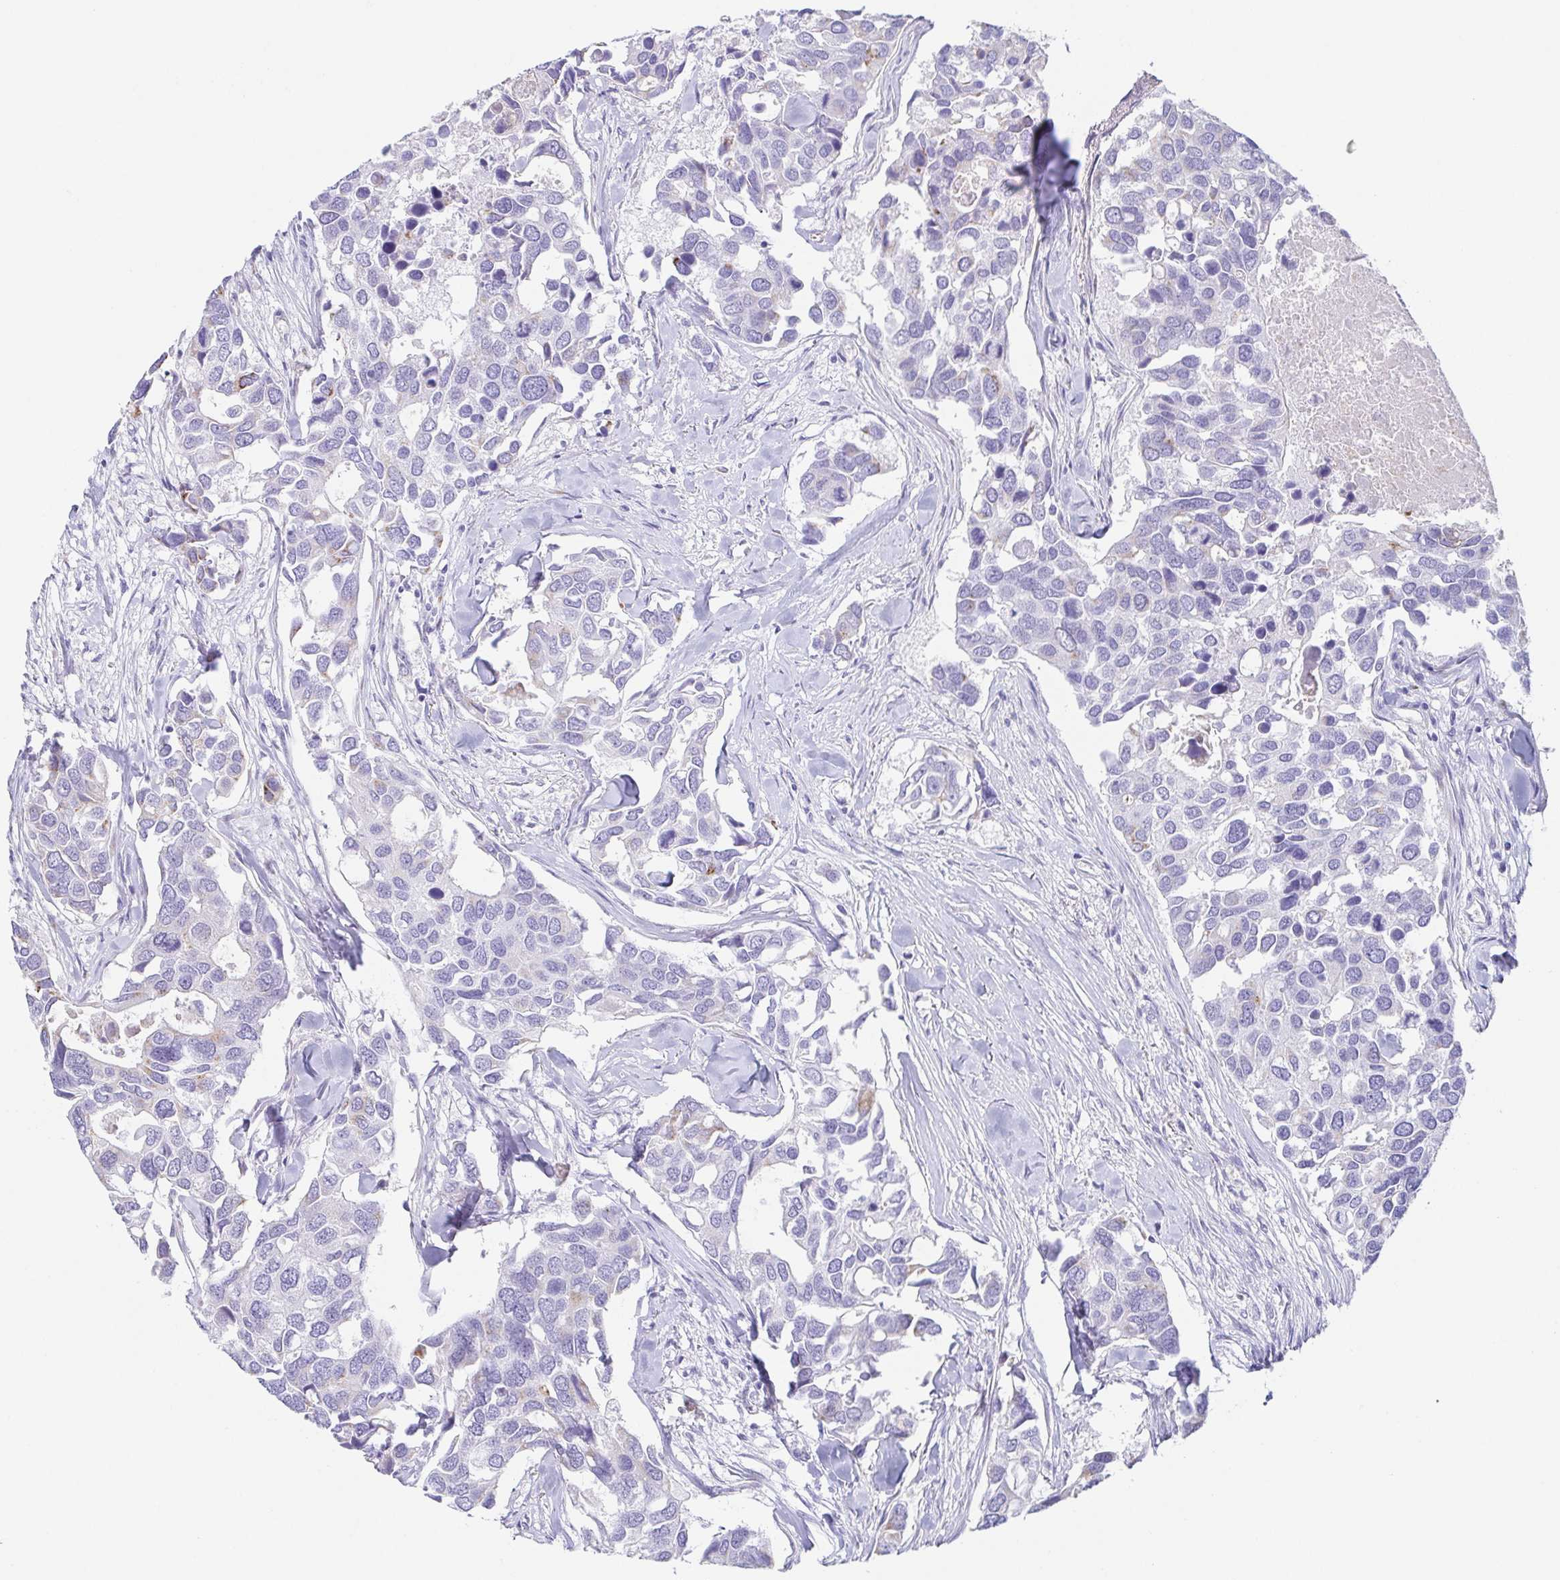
{"staining": {"intensity": "moderate", "quantity": "<25%", "location": "cytoplasmic/membranous"}, "tissue": "breast cancer", "cell_type": "Tumor cells", "image_type": "cancer", "snomed": [{"axis": "morphology", "description": "Duct carcinoma"}, {"axis": "topography", "description": "Breast"}], "caption": "A brown stain highlights moderate cytoplasmic/membranous expression of a protein in human breast infiltrating ductal carcinoma tumor cells. The staining was performed using DAB to visualize the protein expression in brown, while the nuclei were stained in blue with hematoxylin (Magnification: 20x).", "gene": "LDLRAD1", "patient": {"sex": "female", "age": 83}}